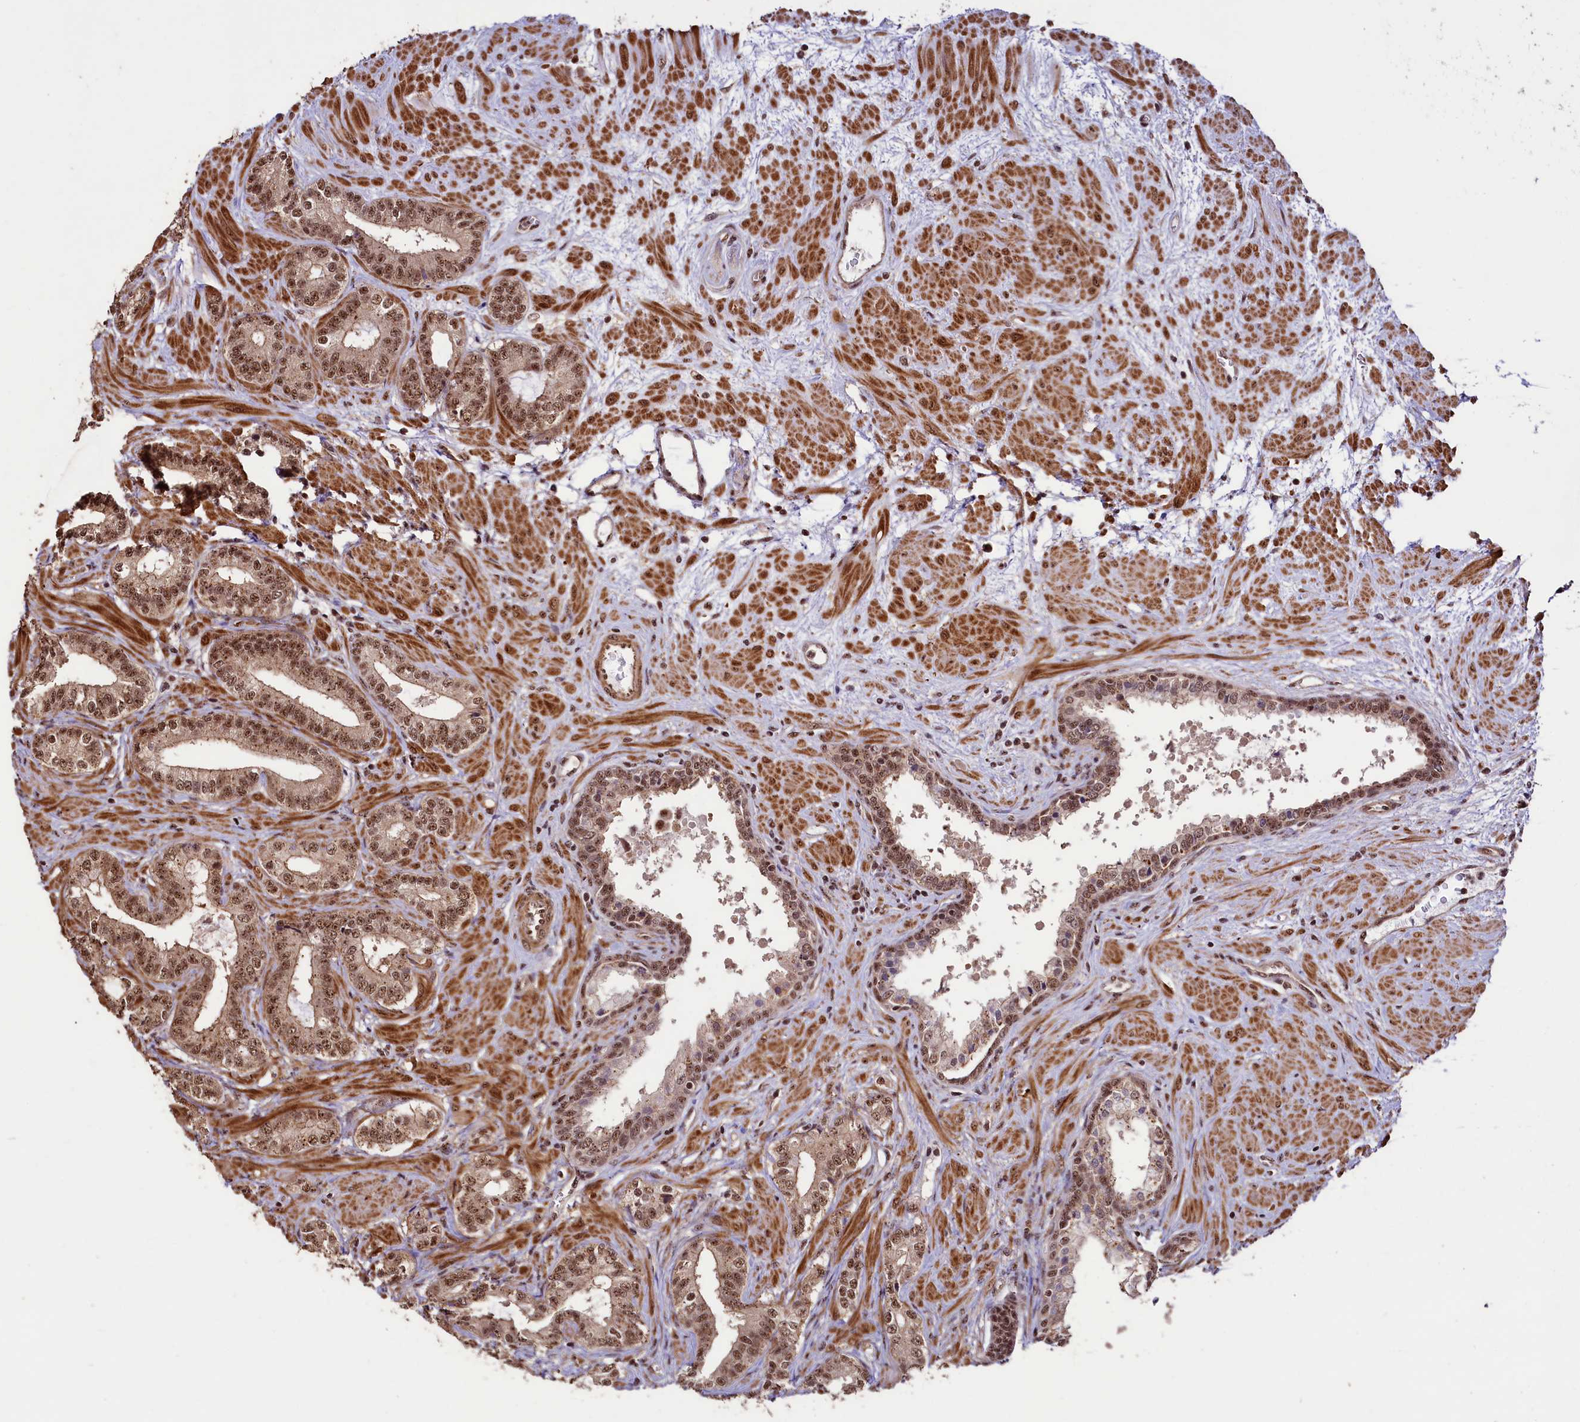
{"staining": {"intensity": "moderate", "quantity": ">75%", "location": "nuclear"}, "tissue": "prostate cancer", "cell_type": "Tumor cells", "image_type": "cancer", "snomed": [{"axis": "morphology", "description": "Adenocarcinoma, High grade"}, {"axis": "topography", "description": "Prostate"}], "caption": "A micrograph showing moderate nuclear staining in approximately >75% of tumor cells in prostate high-grade adenocarcinoma, as visualized by brown immunohistochemical staining.", "gene": "SFSWAP", "patient": {"sex": "male", "age": 64}}